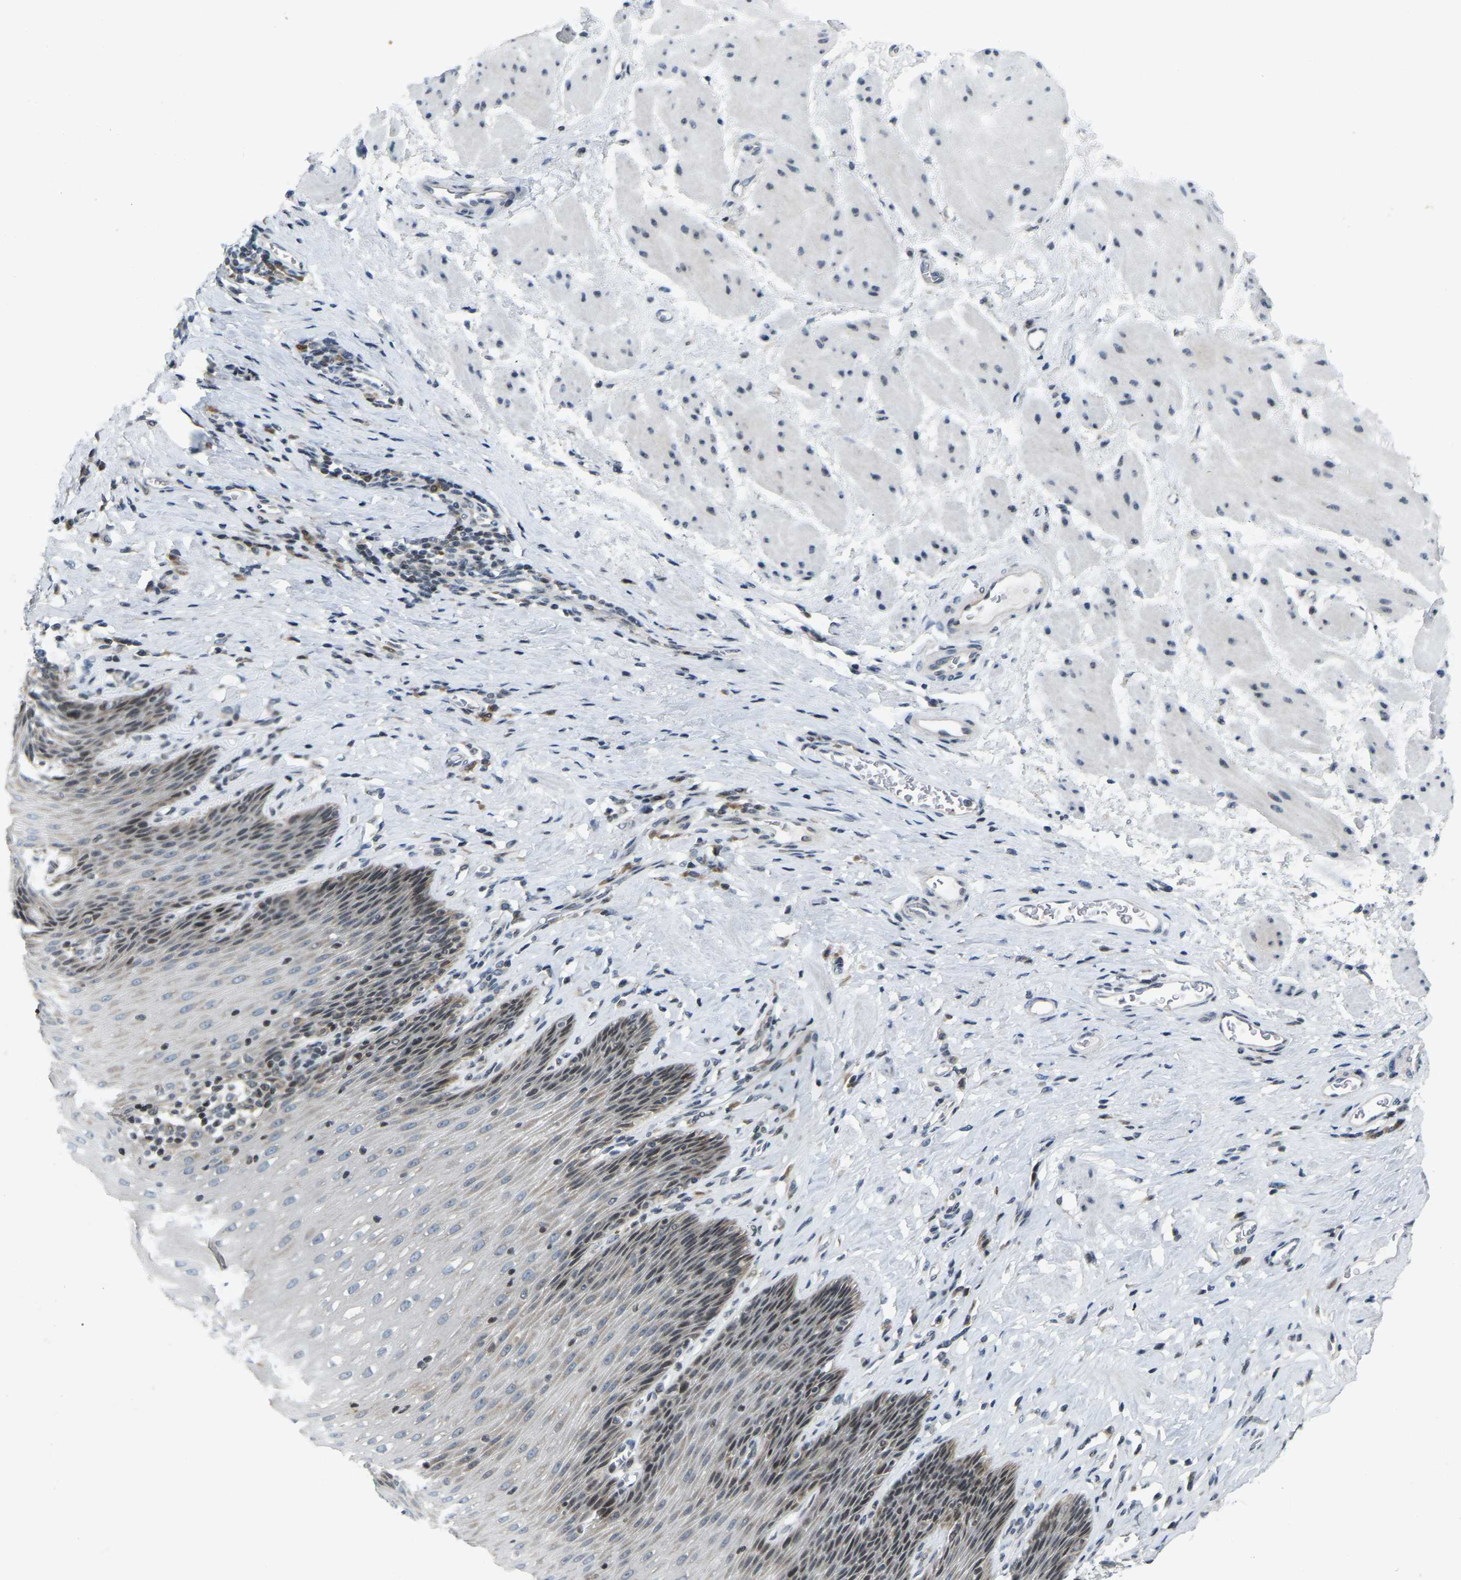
{"staining": {"intensity": "weak", "quantity": "<25%", "location": "cytoplasmic/membranous"}, "tissue": "esophagus", "cell_type": "Squamous epithelial cells", "image_type": "normal", "snomed": [{"axis": "morphology", "description": "Normal tissue, NOS"}, {"axis": "topography", "description": "Esophagus"}], "caption": "IHC of benign human esophagus displays no staining in squamous epithelial cells.", "gene": "ENSG00000283765", "patient": {"sex": "female", "age": 61}}